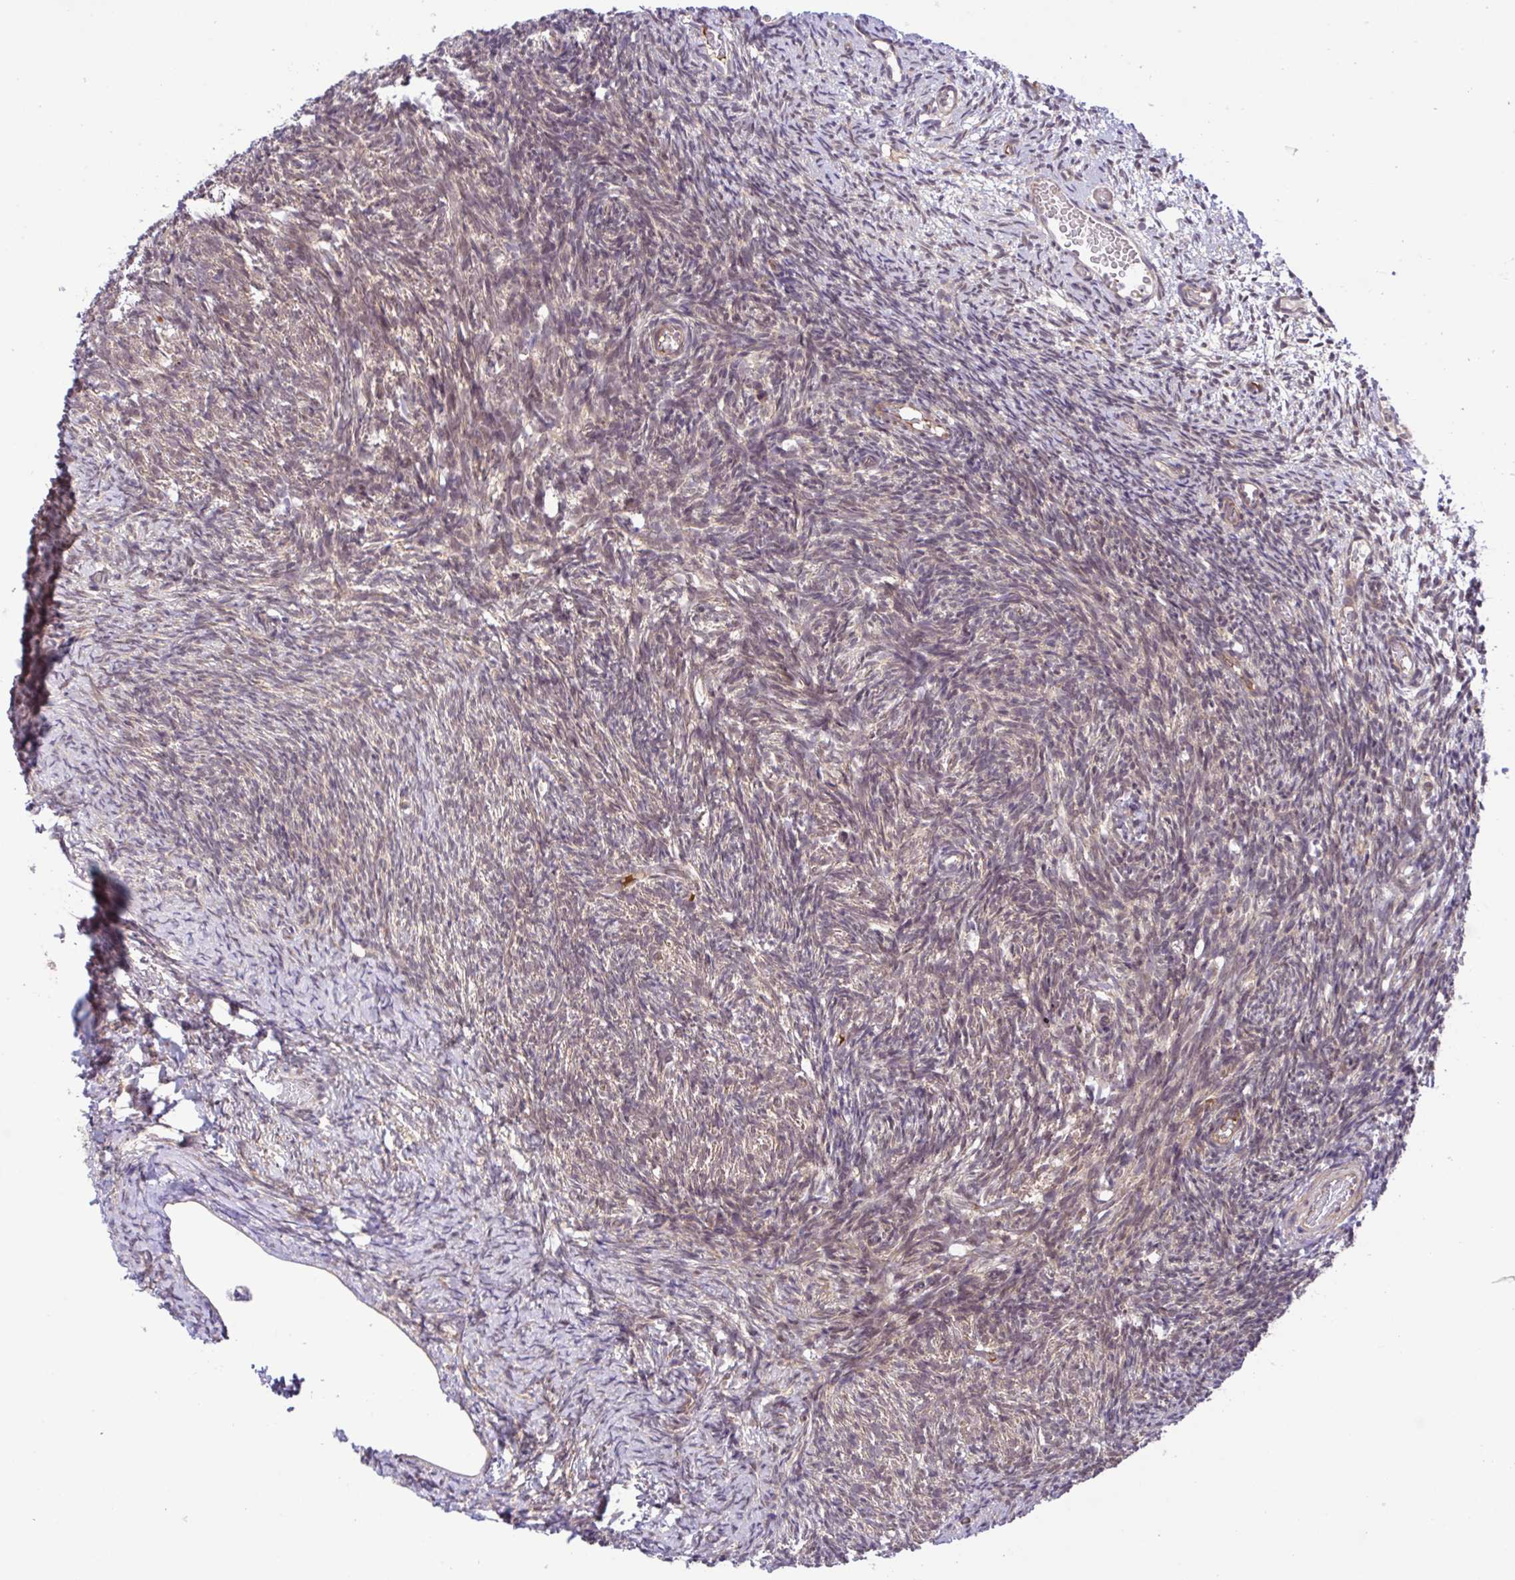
{"staining": {"intensity": "moderate", "quantity": ">75%", "location": "cytoplasmic/membranous"}, "tissue": "ovary", "cell_type": "Follicle cells", "image_type": "normal", "snomed": [{"axis": "morphology", "description": "Normal tissue, NOS"}, {"axis": "topography", "description": "Ovary"}], "caption": "Immunohistochemical staining of benign ovary shows moderate cytoplasmic/membranous protein expression in about >75% of follicle cells. The staining is performed using DAB brown chromogen to label protein expression. The nuclei are counter-stained blue using hematoxylin.", "gene": "UBE4A", "patient": {"sex": "female", "age": 39}}